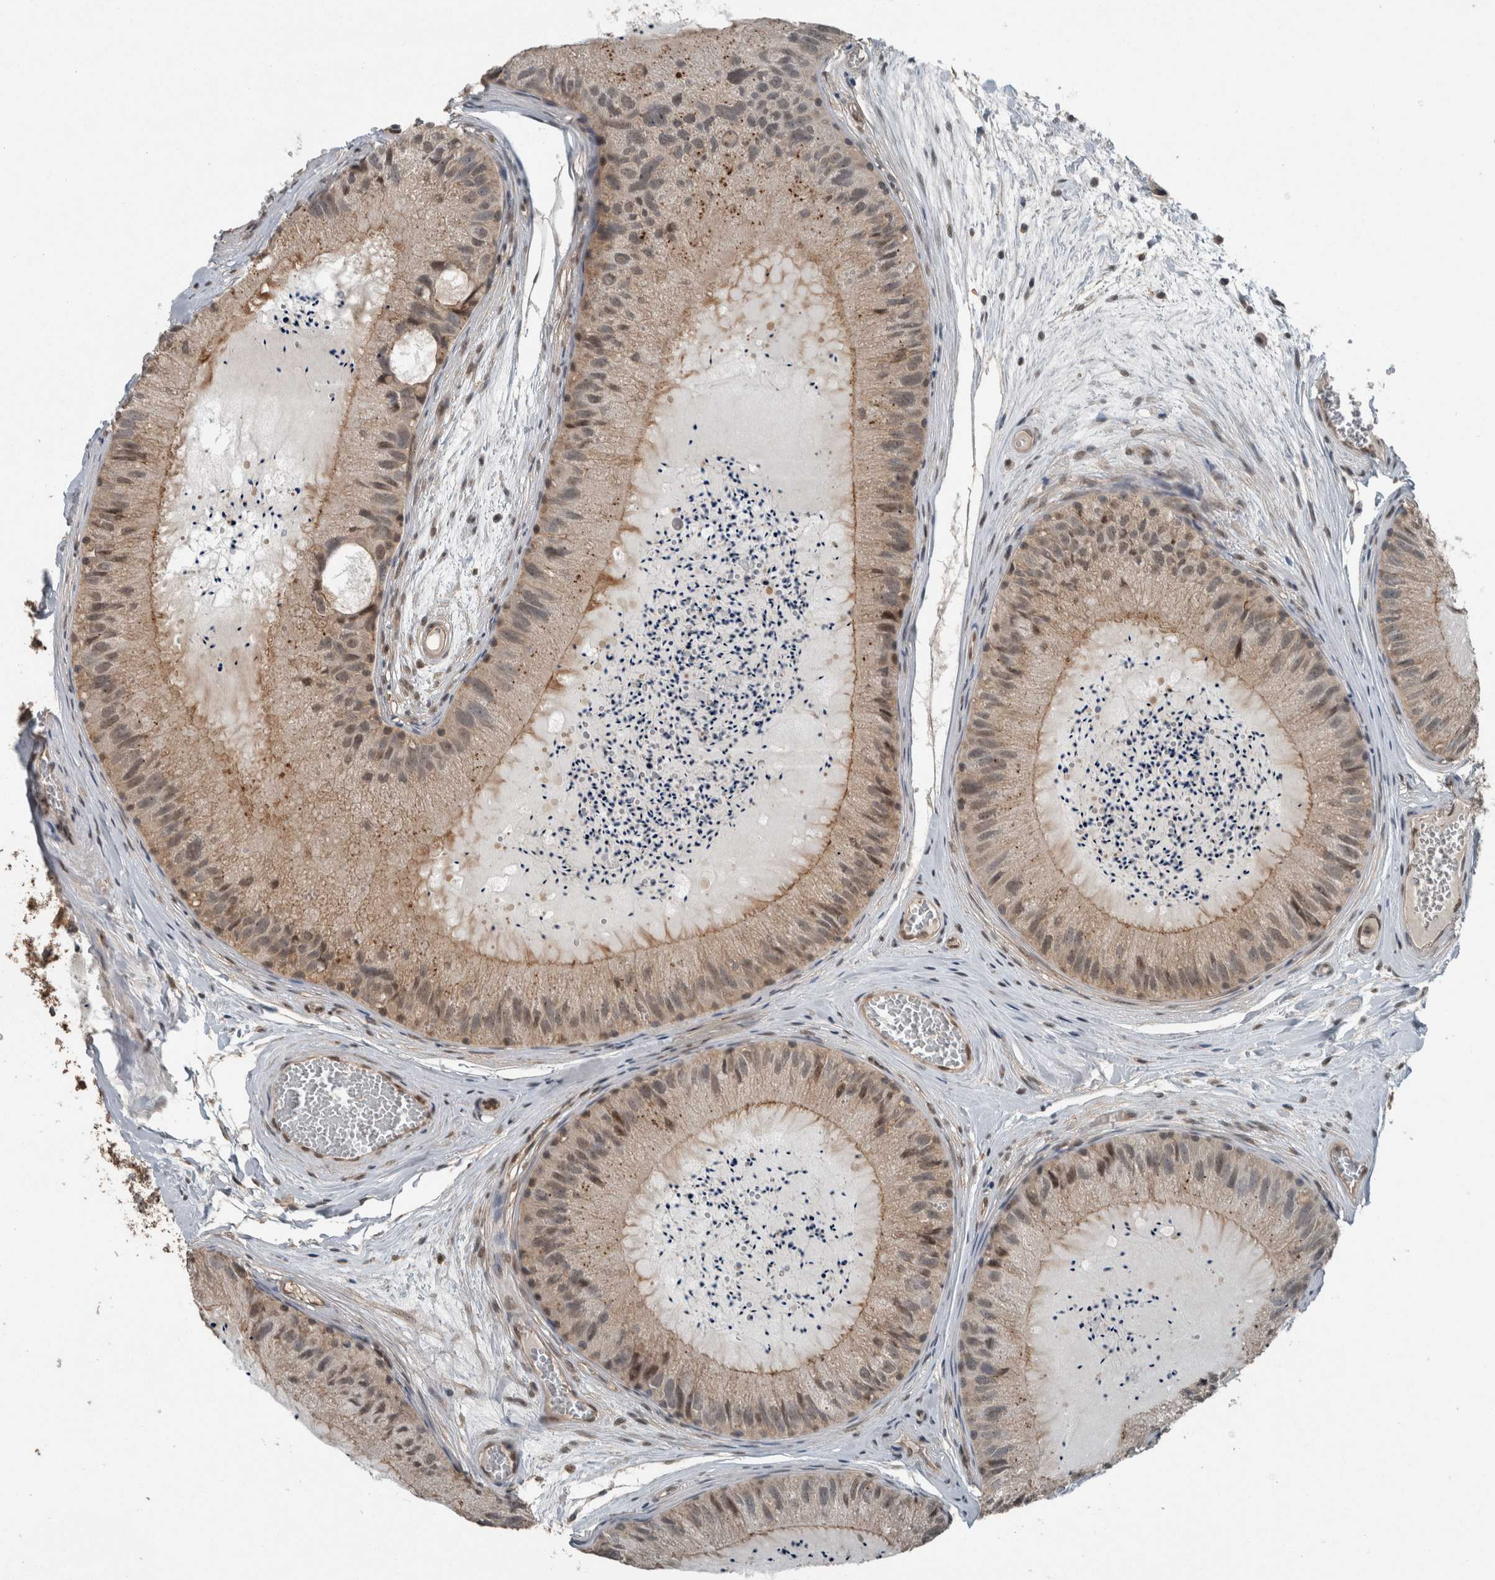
{"staining": {"intensity": "moderate", "quantity": ">75%", "location": "cytoplasmic/membranous"}, "tissue": "epididymis", "cell_type": "Glandular cells", "image_type": "normal", "snomed": [{"axis": "morphology", "description": "Normal tissue, NOS"}, {"axis": "topography", "description": "Epididymis"}], "caption": "Immunohistochemical staining of normal epididymis displays moderate cytoplasmic/membranous protein staining in approximately >75% of glandular cells. Nuclei are stained in blue.", "gene": "MYO1E", "patient": {"sex": "male", "age": 31}}